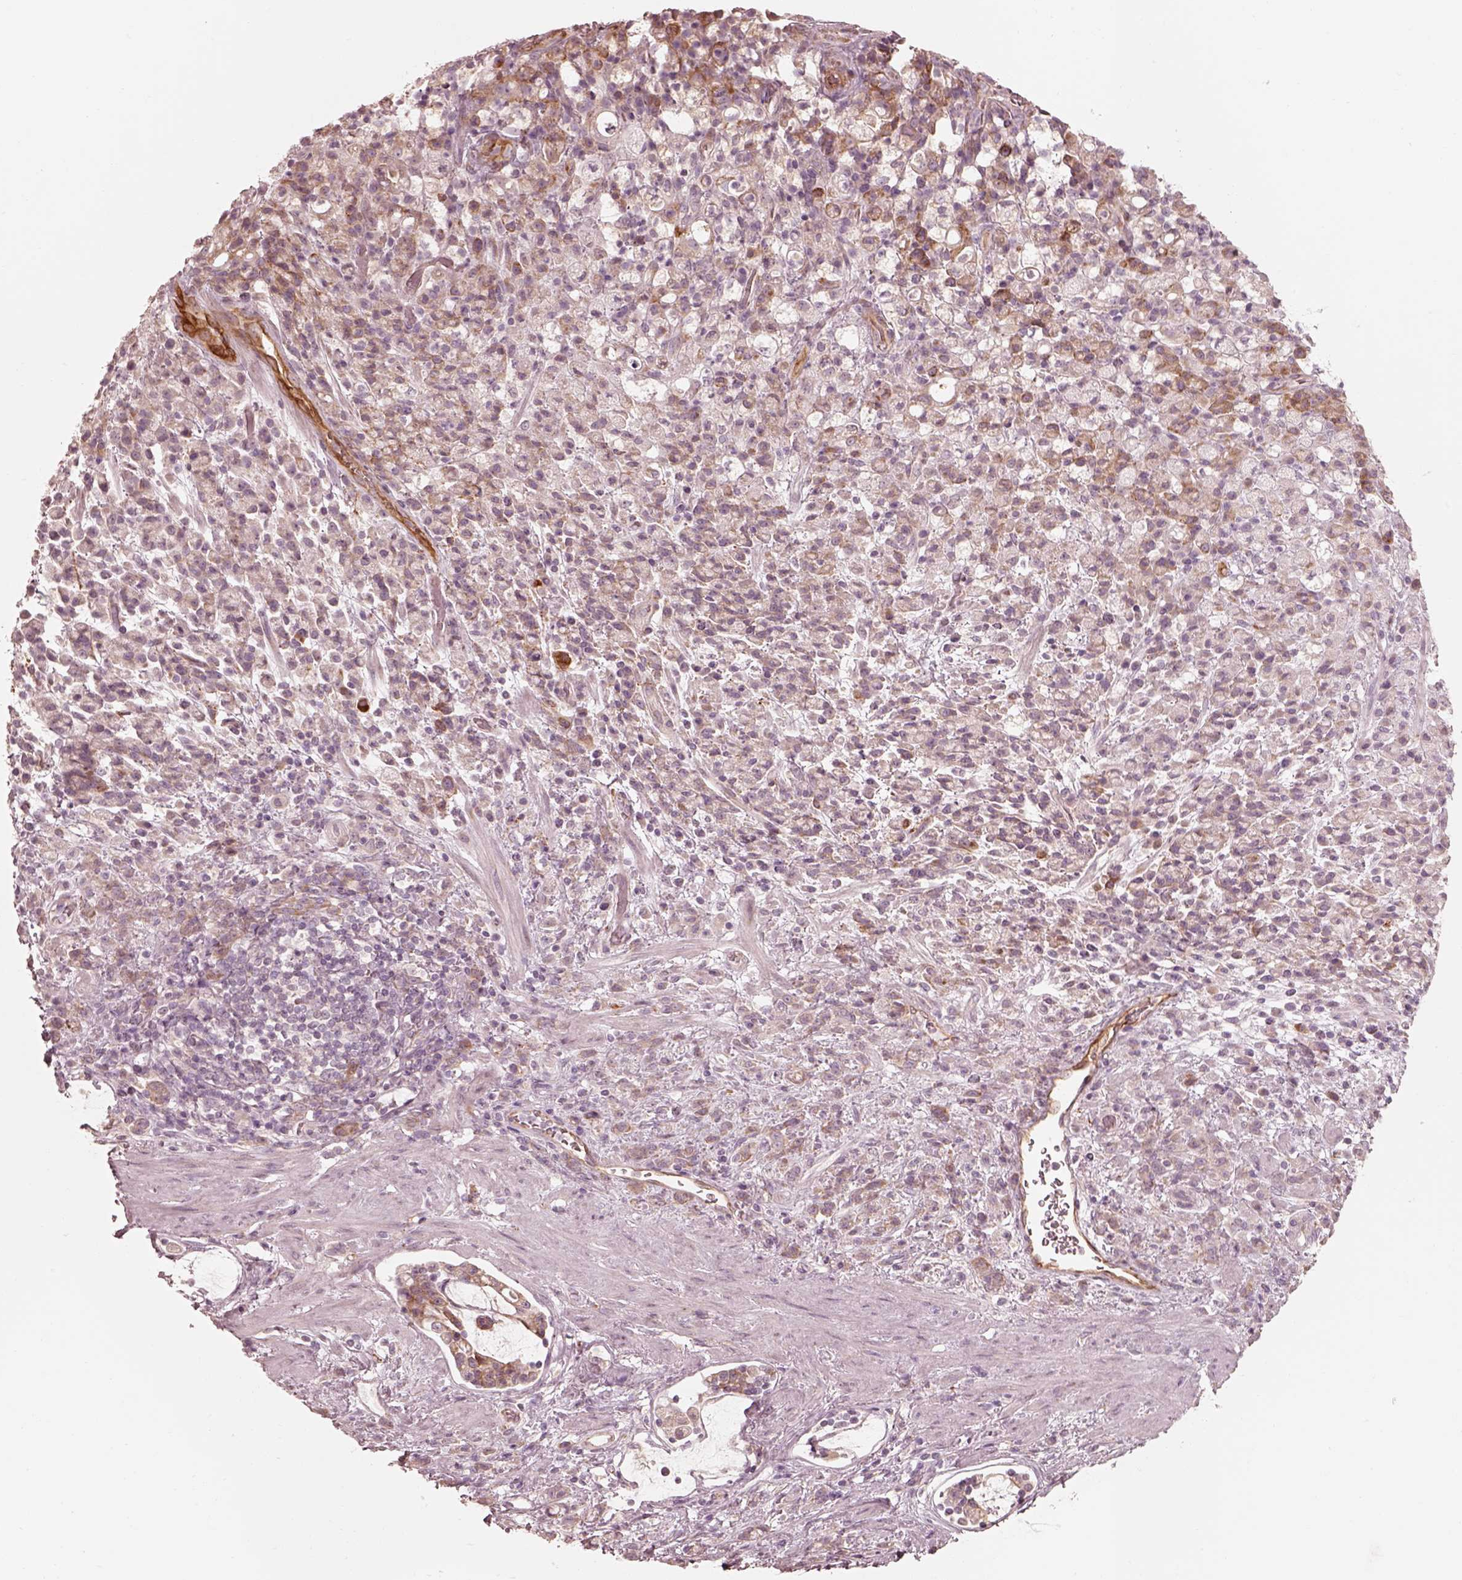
{"staining": {"intensity": "moderate", "quantity": "<25%", "location": "cytoplasmic/membranous"}, "tissue": "stomach cancer", "cell_type": "Tumor cells", "image_type": "cancer", "snomed": [{"axis": "morphology", "description": "Adenocarcinoma, NOS"}, {"axis": "topography", "description": "Stomach"}], "caption": "Immunohistochemical staining of human stomach cancer (adenocarcinoma) demonstrates low levels of moderate cytoplasmic/membranous protein positivity in about <25% of tumor cells.", "gene": "RAB3C", "patient": {"sex": "female", "age": 60}}